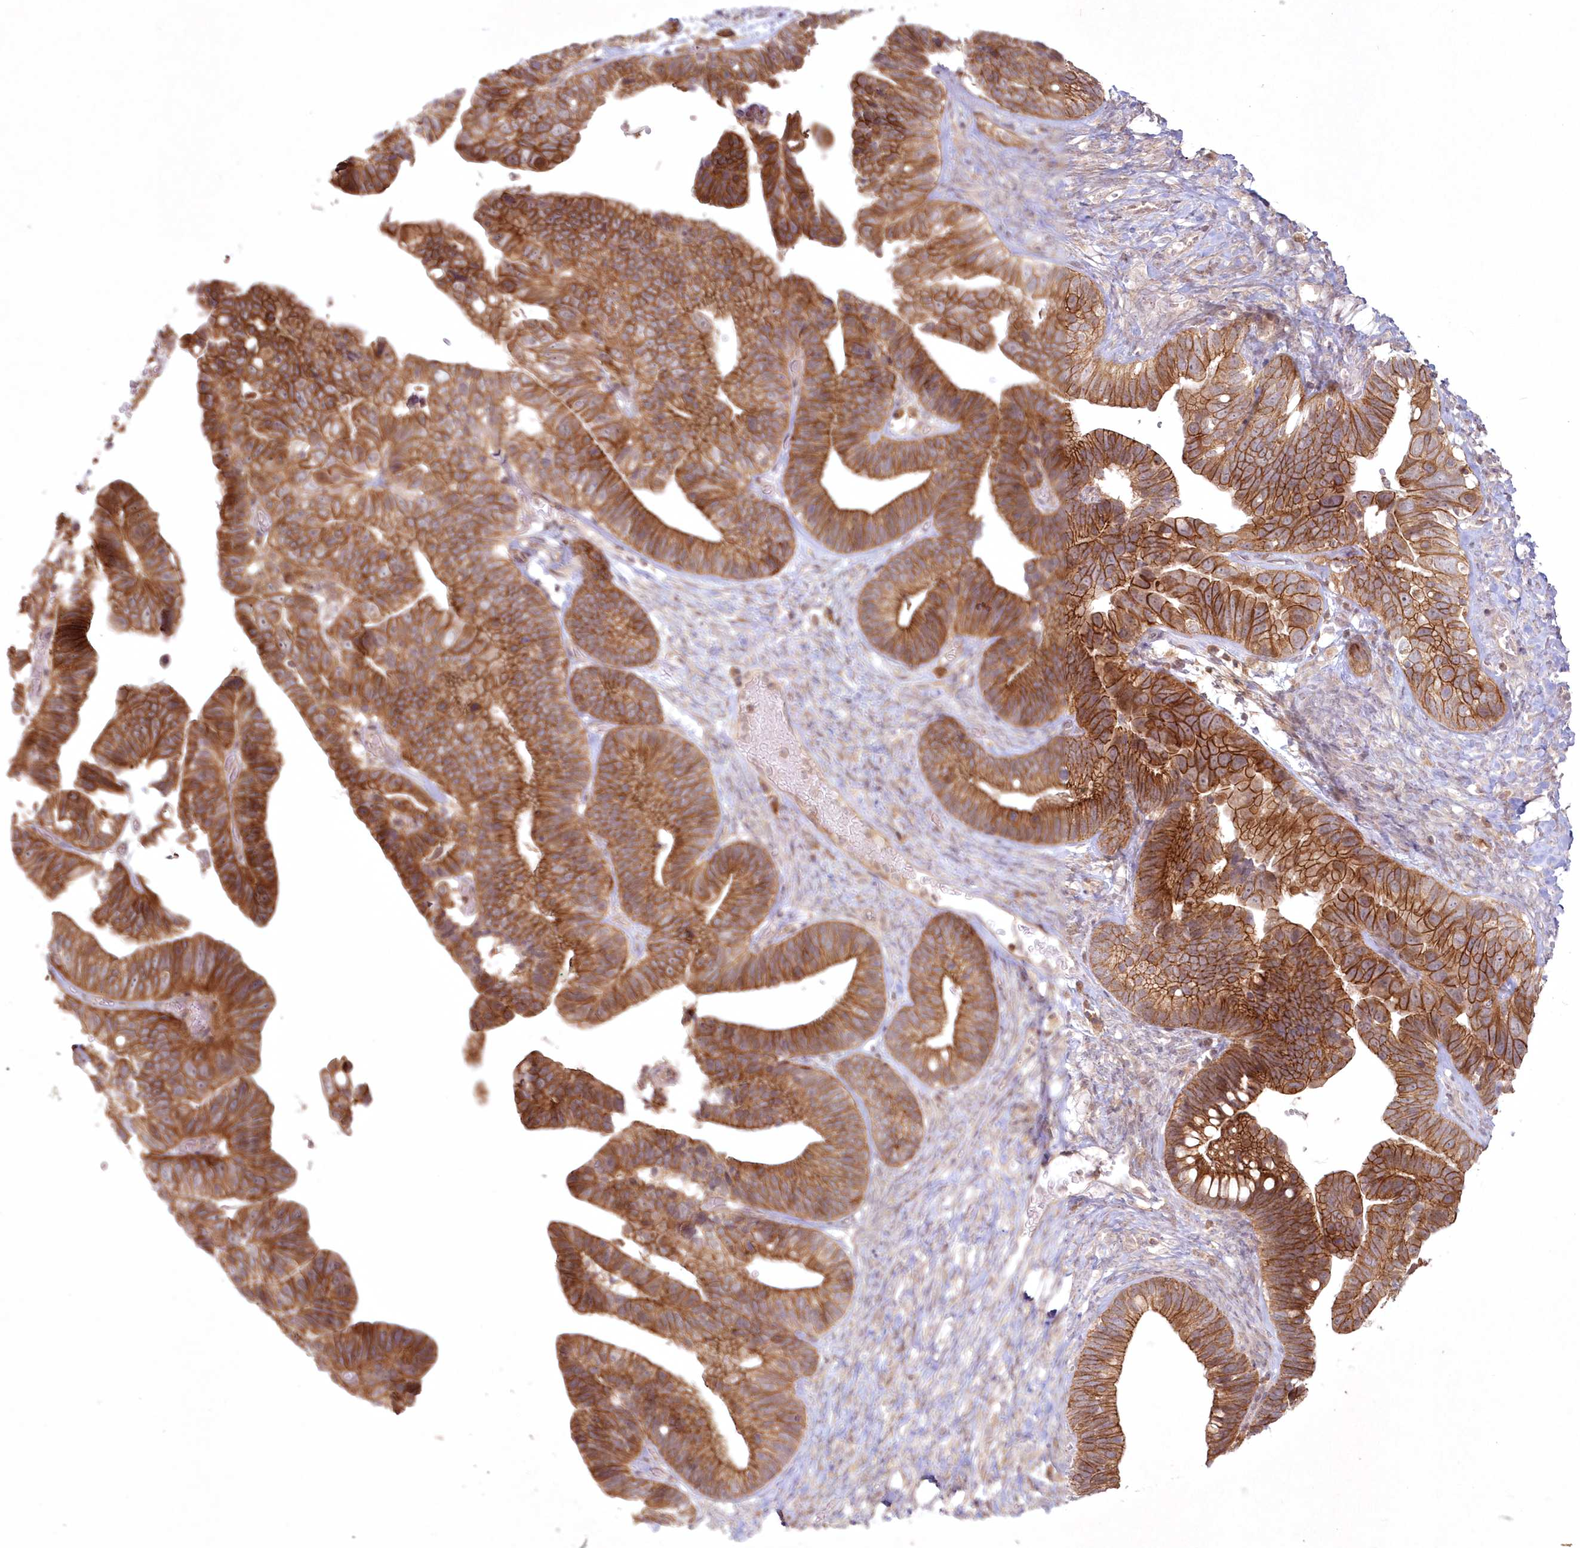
{"staining": {"intensity": "strong", "quantity": ">75%", "location": "cytoplasmic/membranous"}, "tissue": "ovarian cancer", "cell_type": "Tumor cells", "image_type": "cancer", "snomed": [{"axis": "morphology", "description": "Cystadenocarcinoma, serous, NOS"}, {"axis": "topography", "description": "Ovary"}], "caption": "DAB immunohistochemical staining of ovarian serous cystadenocarcinoma demonstrates strong cytoplasmic/membranous protein expression in about >75% of tumor cells.", "gene": "TOGARAM2", "patient": {"sex": "female", "age": 56}}